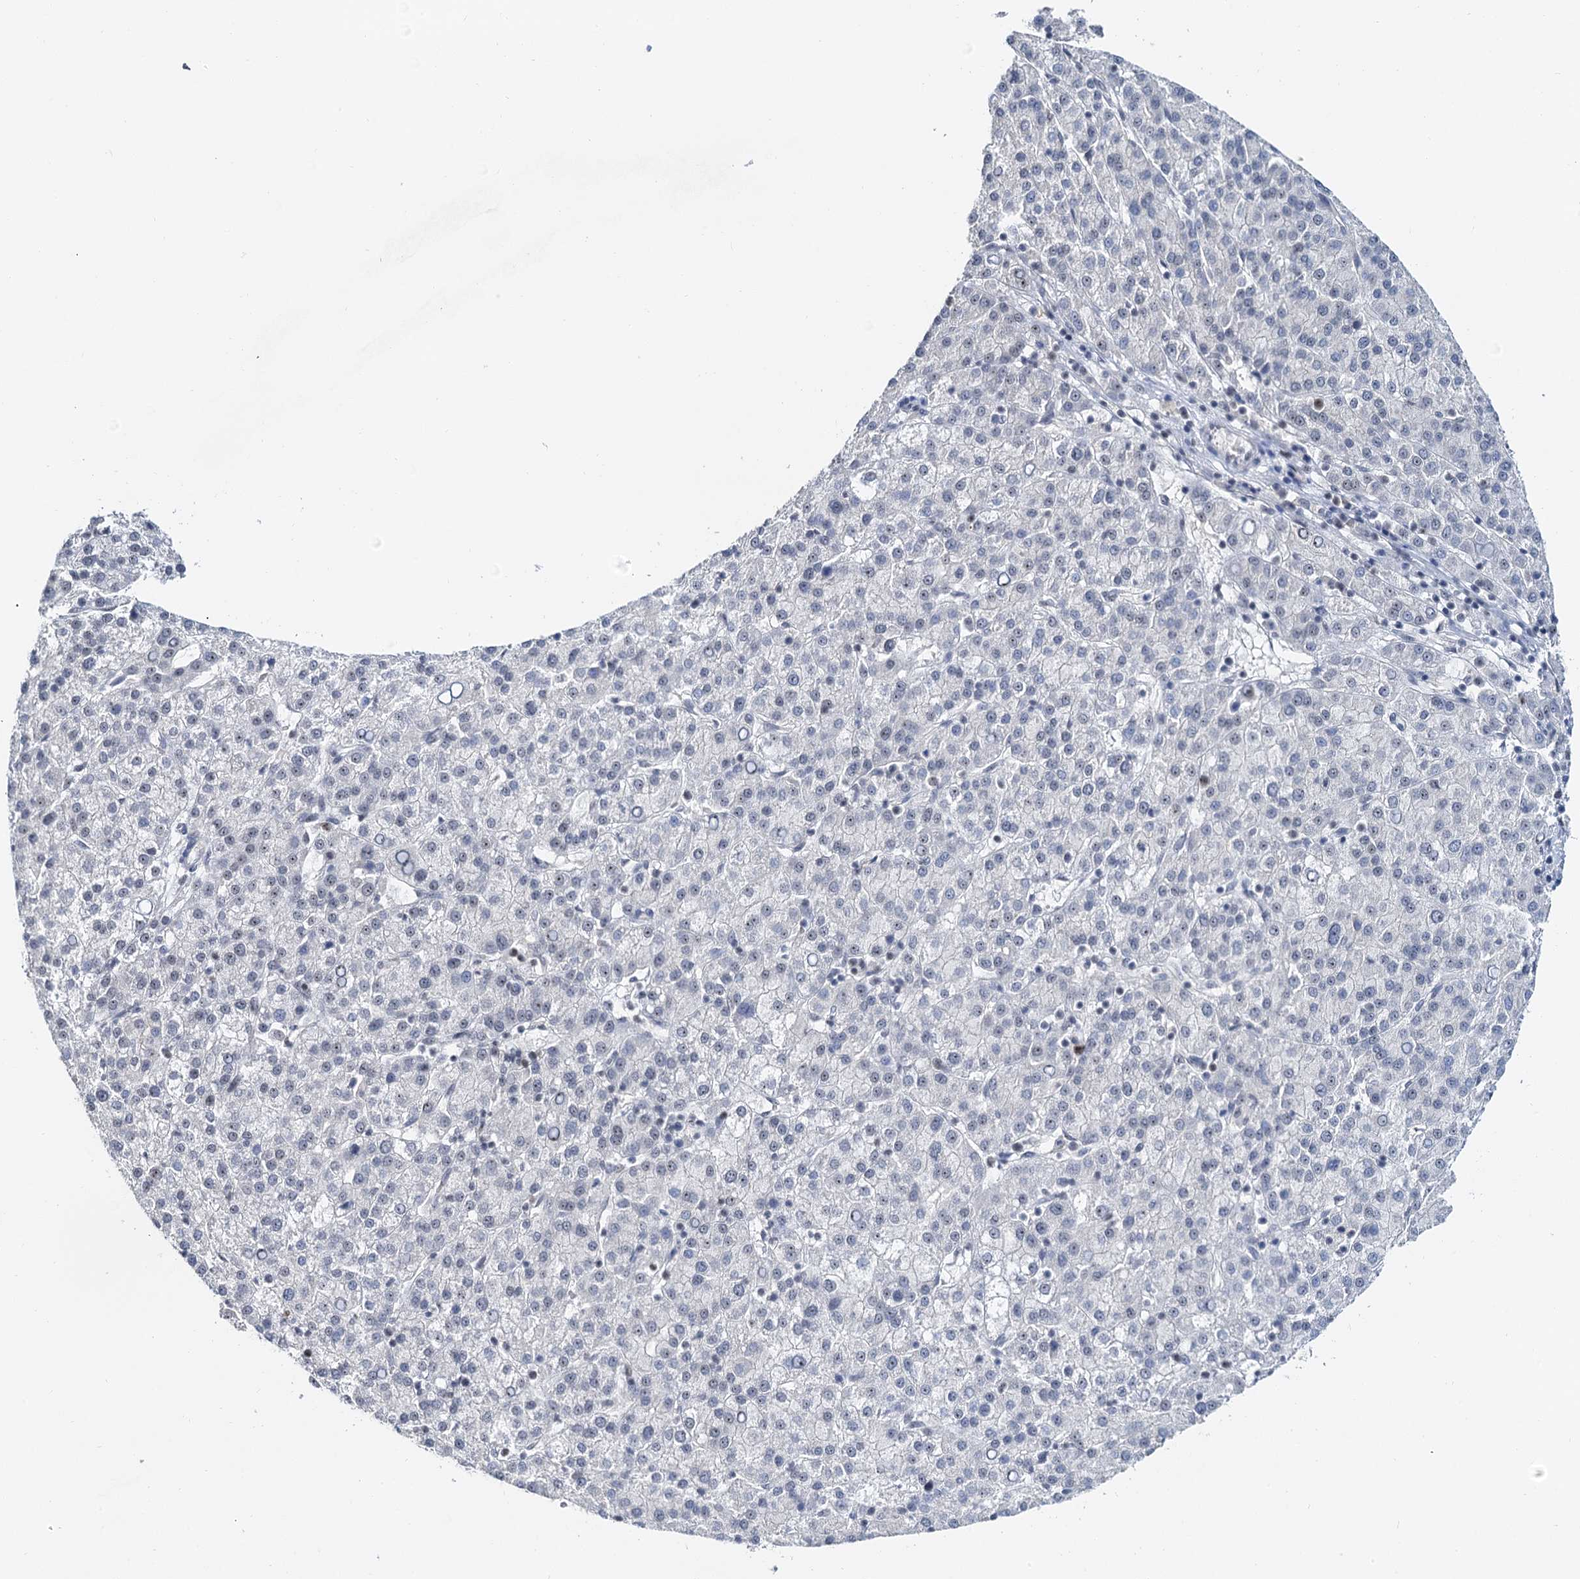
{"staining": {"intensity": "negative", "quantity": "none", "location": "none"}, "tissue": "liver cancer", "cell_type": "Tumor cells", "image_type": "cancer", "snomed": [{"axis": "morphology", "description": "Carcinoma, Hepatocellular, NOS"}, {"axis": "topography", "description": "Liver"}], "caption": "DAB immunohistochemical staining of human liver cancer displays no significant positivity in tumor cells. (Stains: DAB immunohistochemistry with hematoxylin counter stain, Microscopy: brightfield microscopy at high magnification).", "gene": "NOP2", "patient": {"sex": "female", "age": 58}}